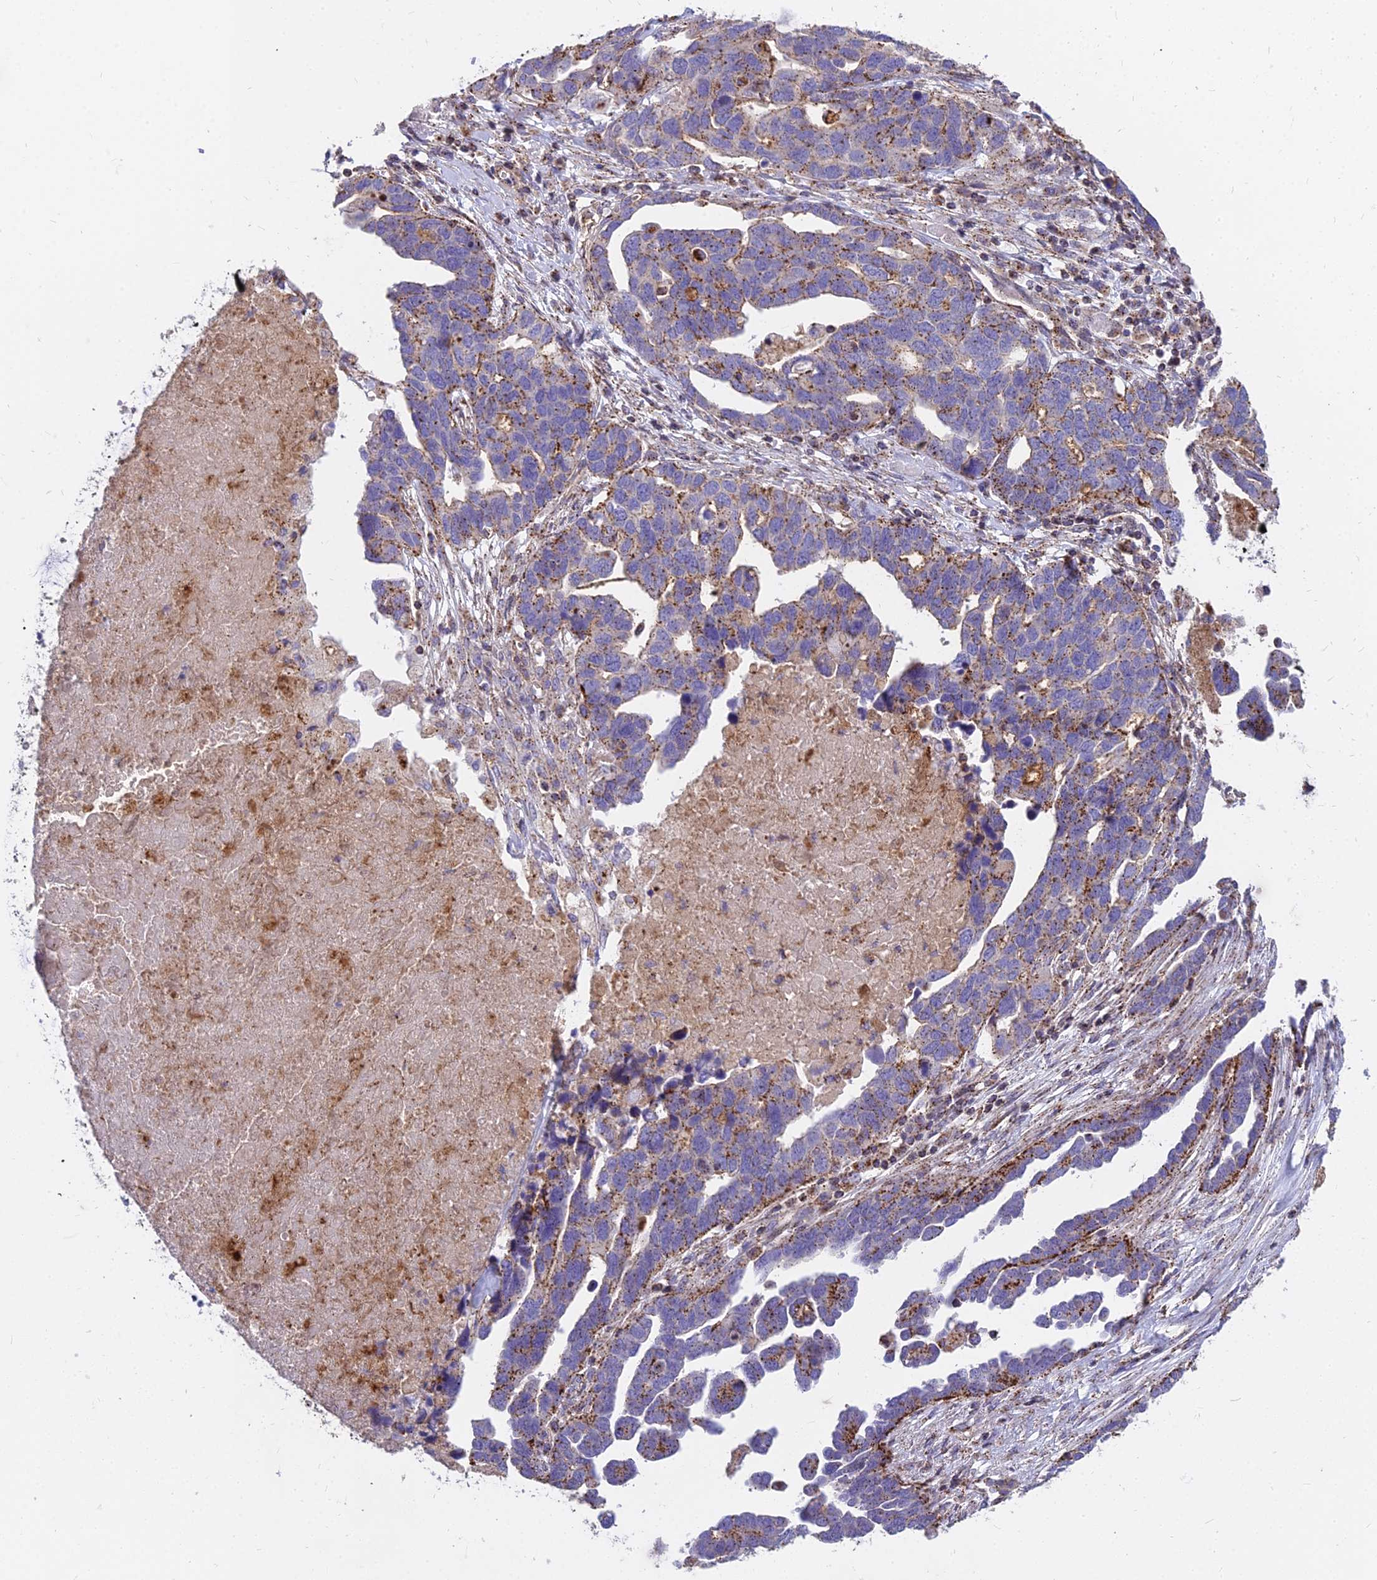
{"staining": {"intensity": "moderate", "quantity": "25%-75%", "location": "cytoplasmic/membranous"}, "tissue": "ovarian cancer", "cell_type": "Tumor cells", "image_type": "cancer", "snomed": [{"axis": "morphology", "description": "Cystadenocarcinoma, serous, NOS"}, {"axis": "topography", "description": "Ovary"}], "caption": "A medium amount of moderate cytoplasmic/membranous expression is seen in approximately 25%-75% of tumor cells in ovarian cancer tissue.", "gene": "FRMPD1", "patient": {"sex": "female", "age": 54}}